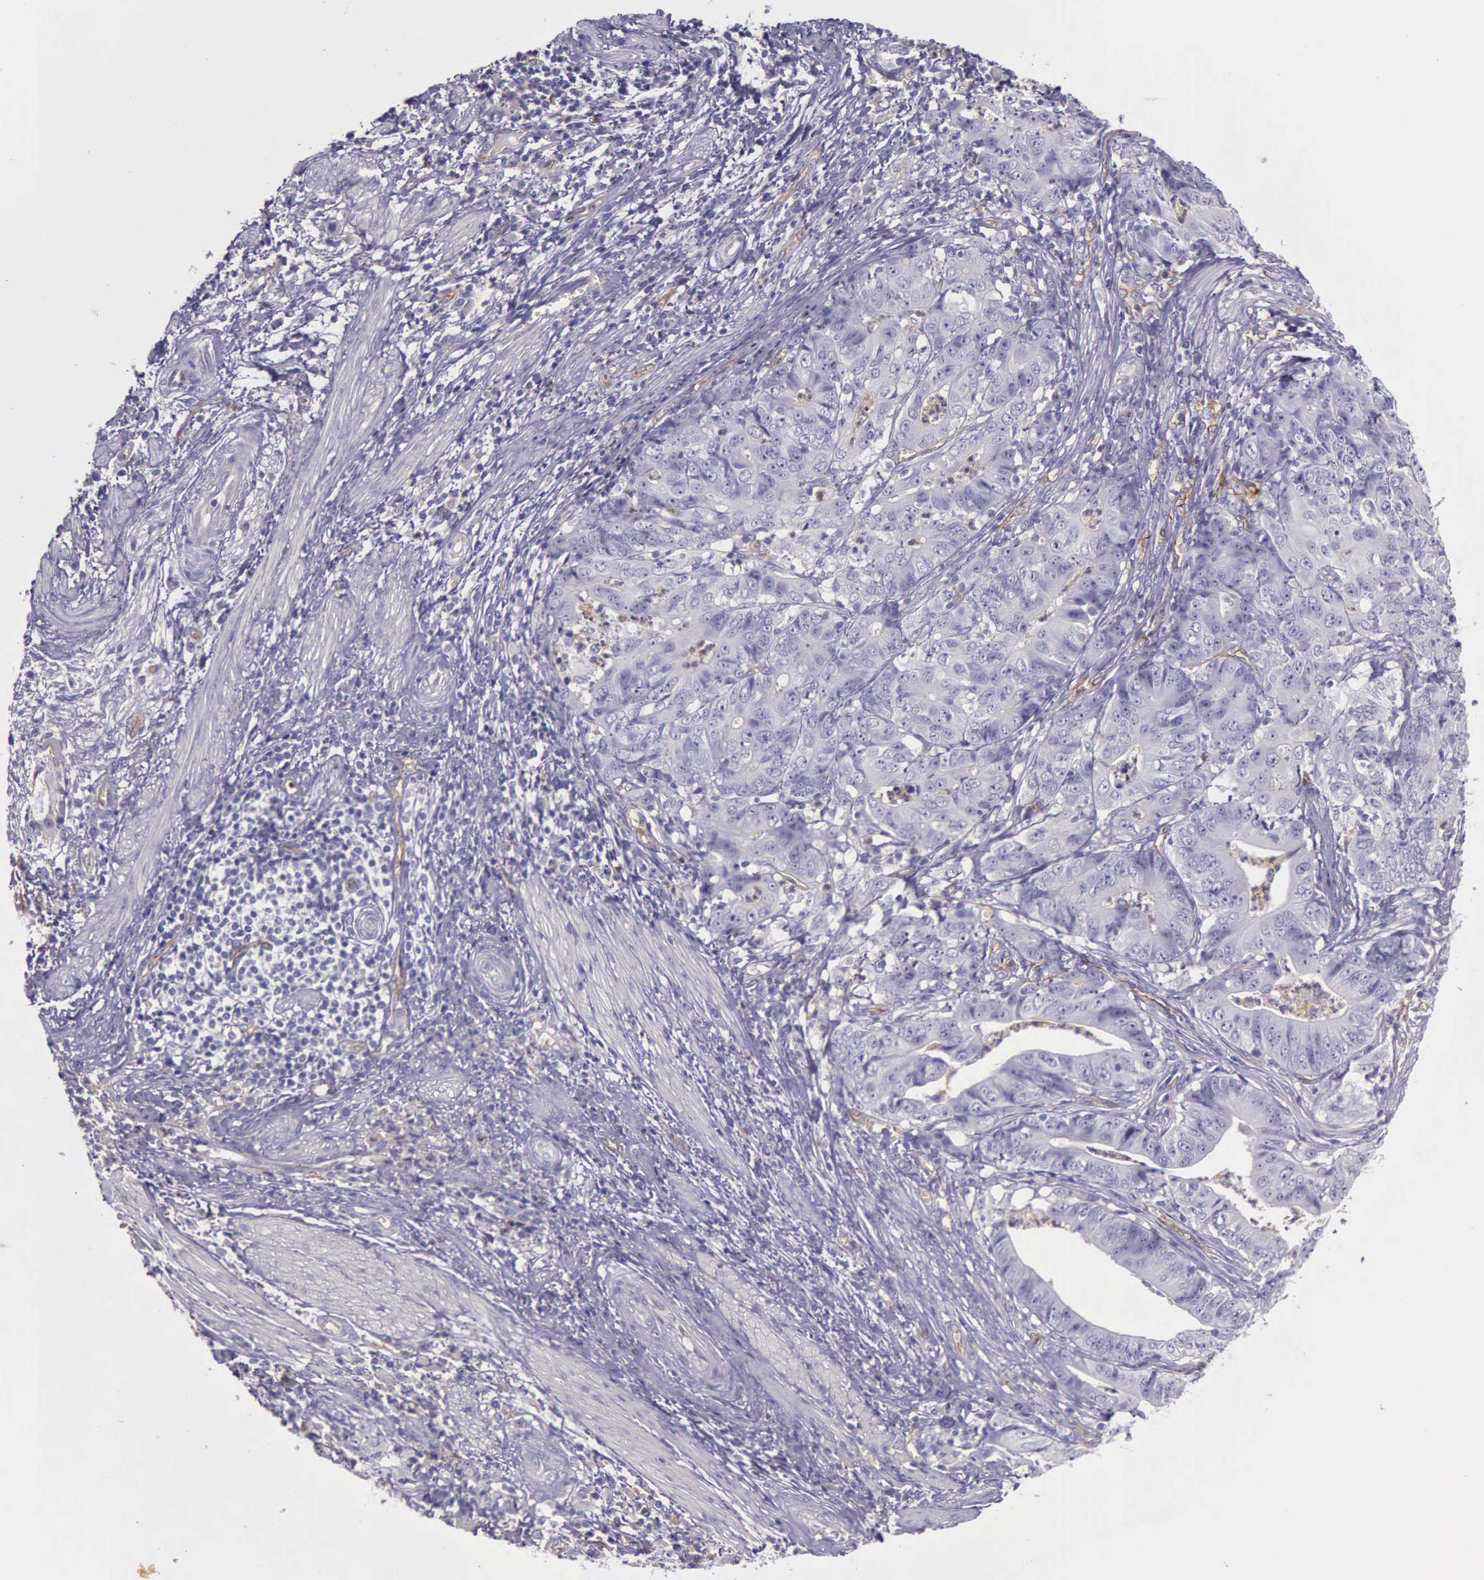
{"staining": {"intensity": "negative", "quantity": "none", "location": "none"}, "tissue": "stomach cancer", "cell_type": "Tumor cells", "image_type": "cancer", "snomed": [{"axis": "morphology", "description": "Adenocarcinoma, NOS"}, {"axis": "topography", "description": "Stomach, lower"}], "caption": "The micrograph exhibits no staining of tumor cells in stomach cancer. The staining is performed using DAB (3,3'-diaminobenzidine) brown chromogen with nuclei counter-stained in using hematoxylin.", "gene": "TCEANC", "patient": {"sex": "female", "age": 86}}